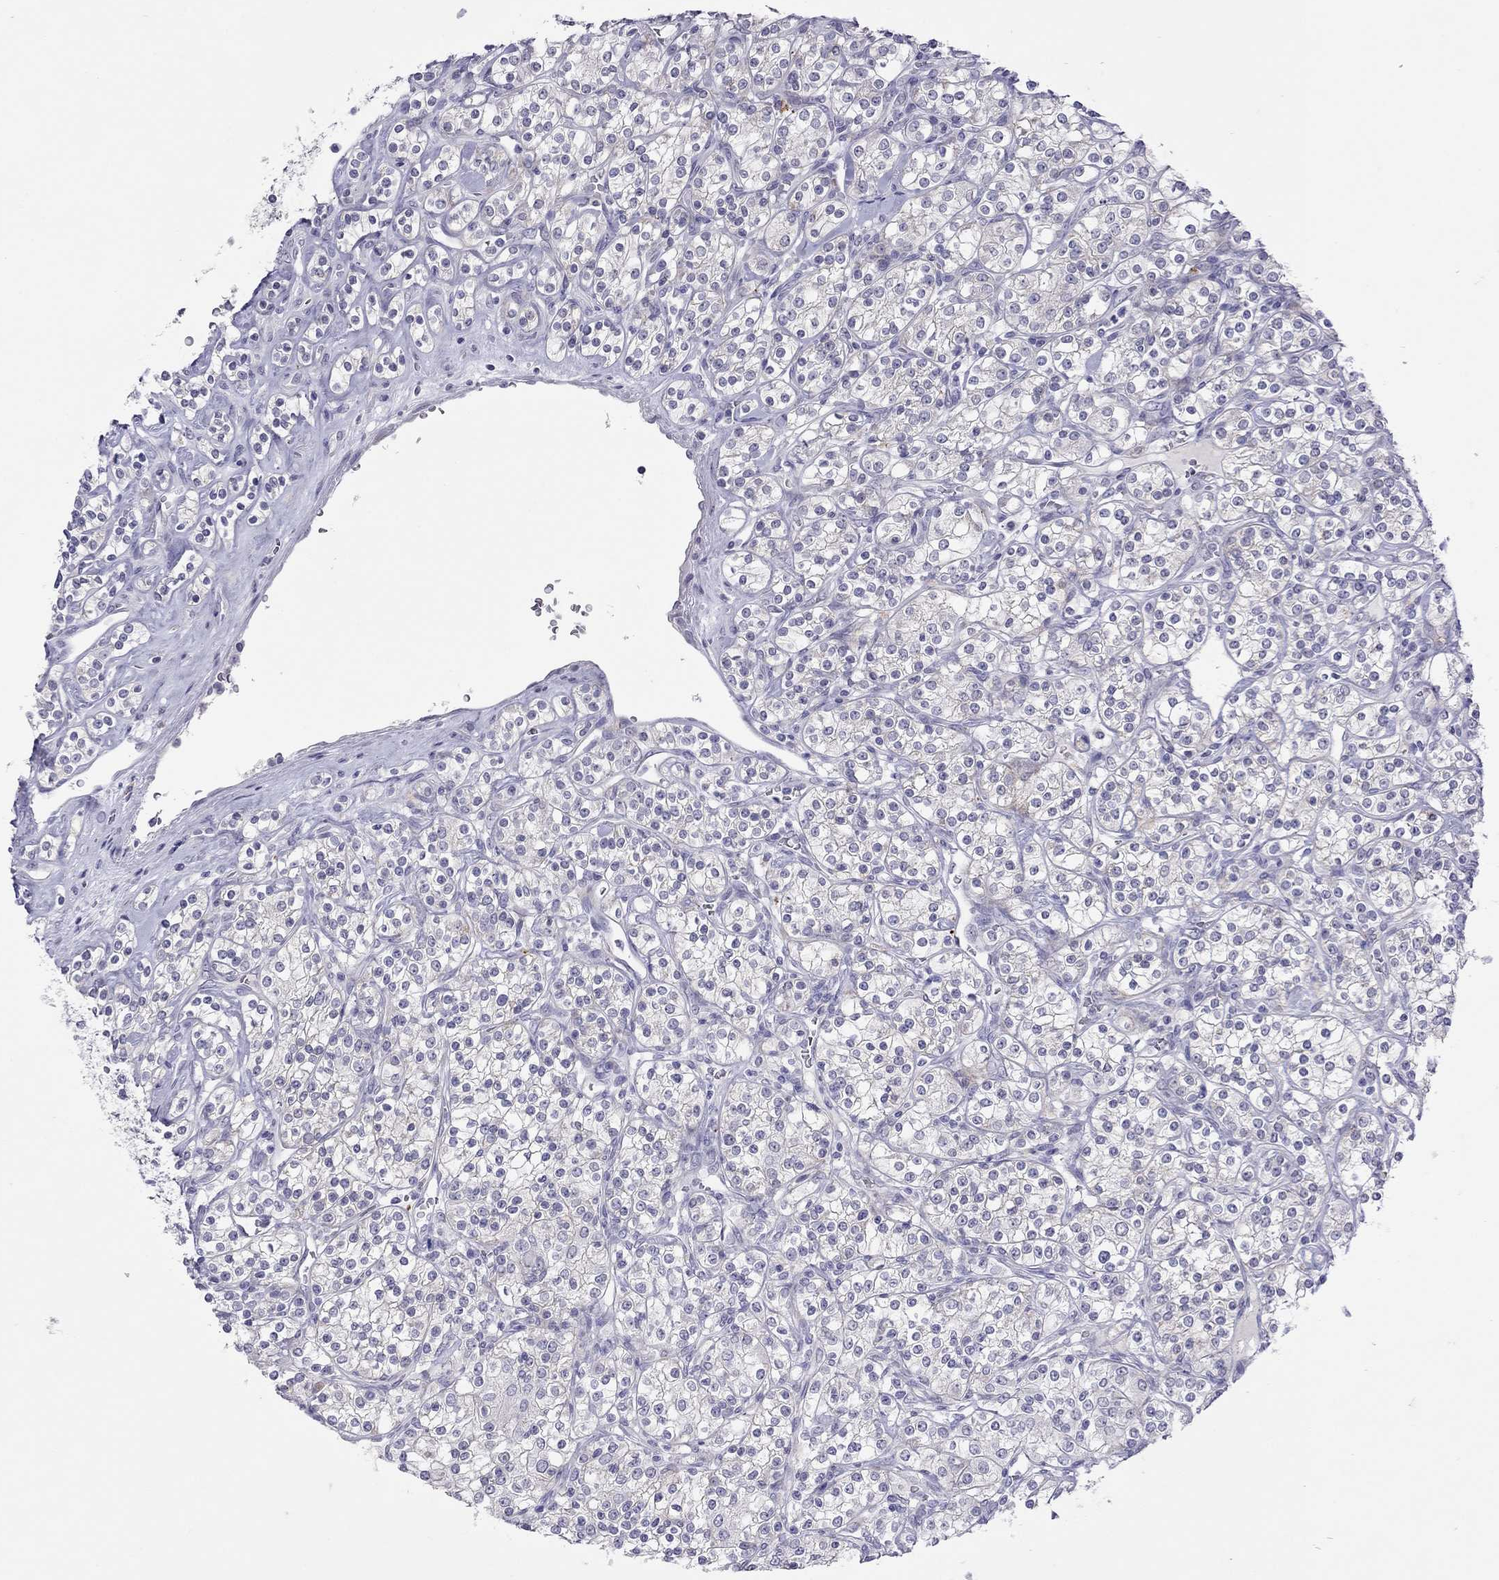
{"staining": {"intensity": "negative", "quantity": "none", "location": "none"}, "tissue": "renal cancer", "cell_type": "Tumor cells", "image_type": "cancer", "snomed": [{"axis": "morphology", "description": "Adenocarcinoma, NOS"}, {"axis": "topography", "description": "Kidney"}], "caption": "Renal cancer (adenocarcinoma) was stained to show a protein in brown. There is no significant expression in tumor cells. The staining was performed using DAB (3,3'-diaminobenzidine) to visualize the protein expression in brown, while the nuclei were stained in blue with hematoxylin (Magnification: 20x).", "gene": "SLAMF1", "patient": {"sex": "male", "age": 77}}